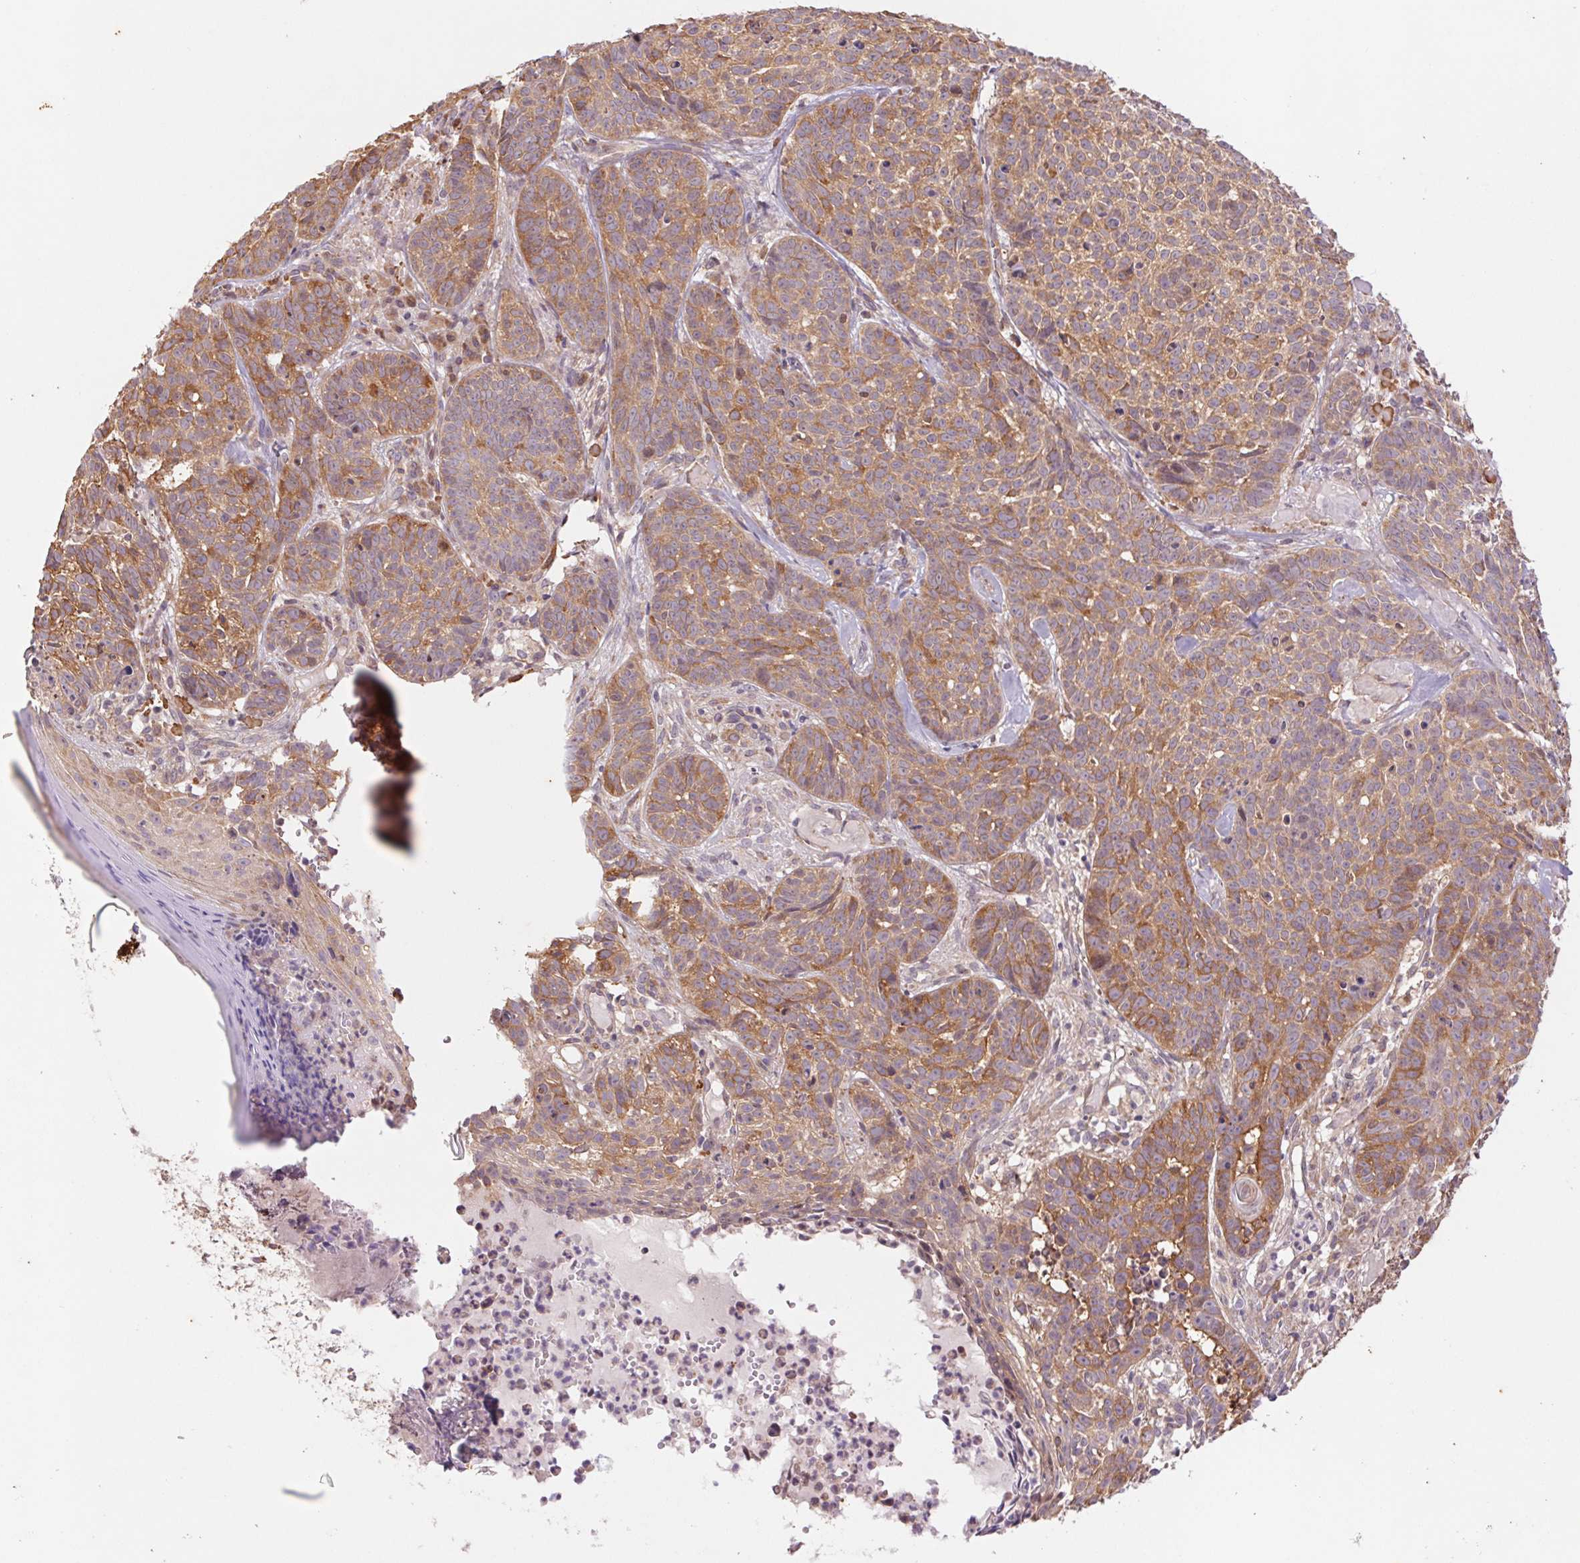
{"staining": {"intensity": "moderate", "quantity": "25%-75%", "location": "cytoplasmic/membranous"}, "tissue": "skin cancer", "cell_type": "Tumor cells", "image_type": "cancer", "snomed": [{"axis": "morphology", "description": "Basal cell carcinoma"}, {"axis": "topography", "description": "Skin"}], "caption": "Immunohistochemistry (DAB (3,3'-diaminobenzidine)) staining of human skin cancer exhibits moderate cytoplasmic/membranous protein expression in approximately 25%-75% of tumor cells. The staining is performed using DAB brown chromogen to label protein expression. The nuclei are counter-stained blue using hematoxylin.", "gene": "RRM1", "patient": {"sex": "male", "age": 90}}